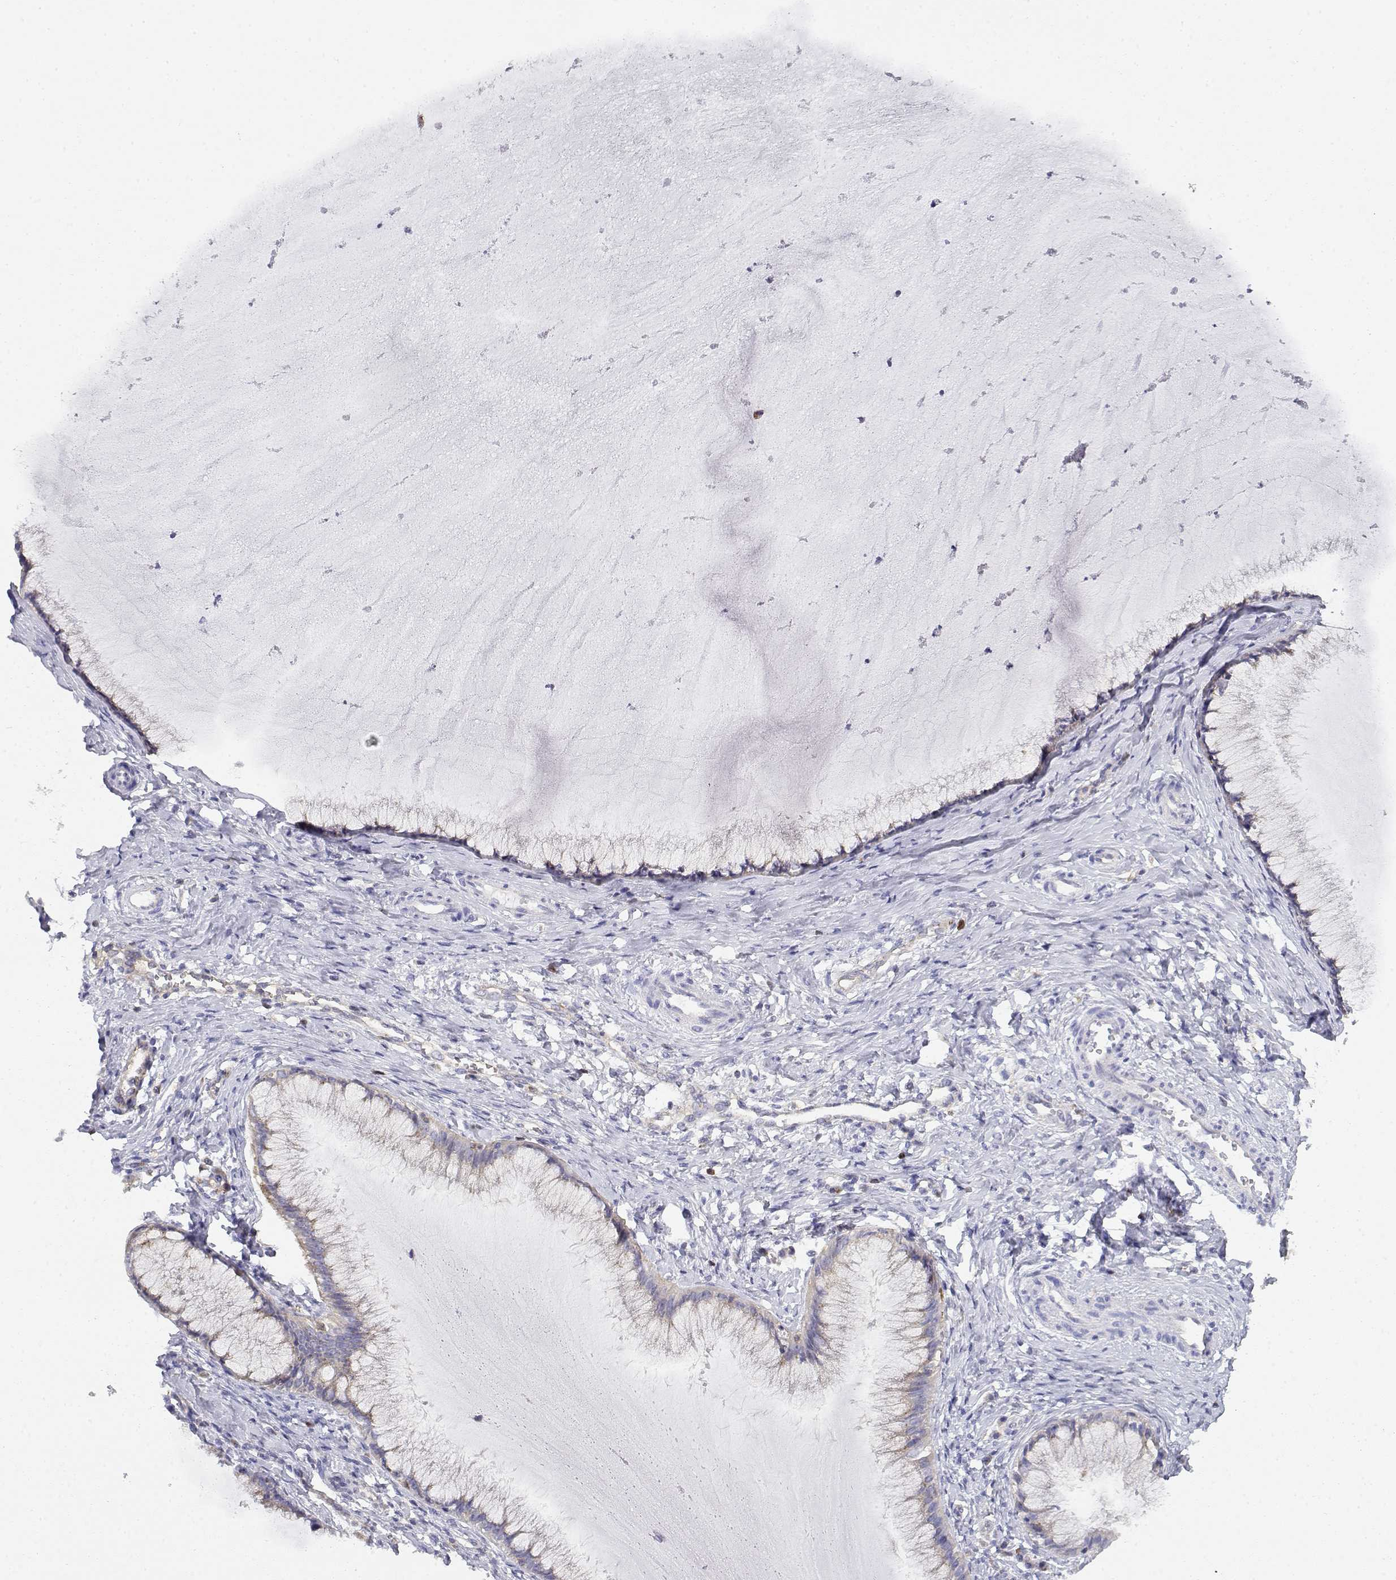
{"staining": {"intensity": "negative", "quantity": "none", "location": "none"}, "tissue": "cervical cancer", "cell_type": "Tumor cells", "image_type": "cancer", "snomed": [{"axis": "morphology", "description": "Squamous cell carcinoma, NOS"}, {"axis": "topography", "description": "Cervix"}], "caption": "Tumor cells show no significant protein expression in squamous cell carcinoma (cervical).", "gene": "ADA", "patient": {"sex": "female", "age": 36}}